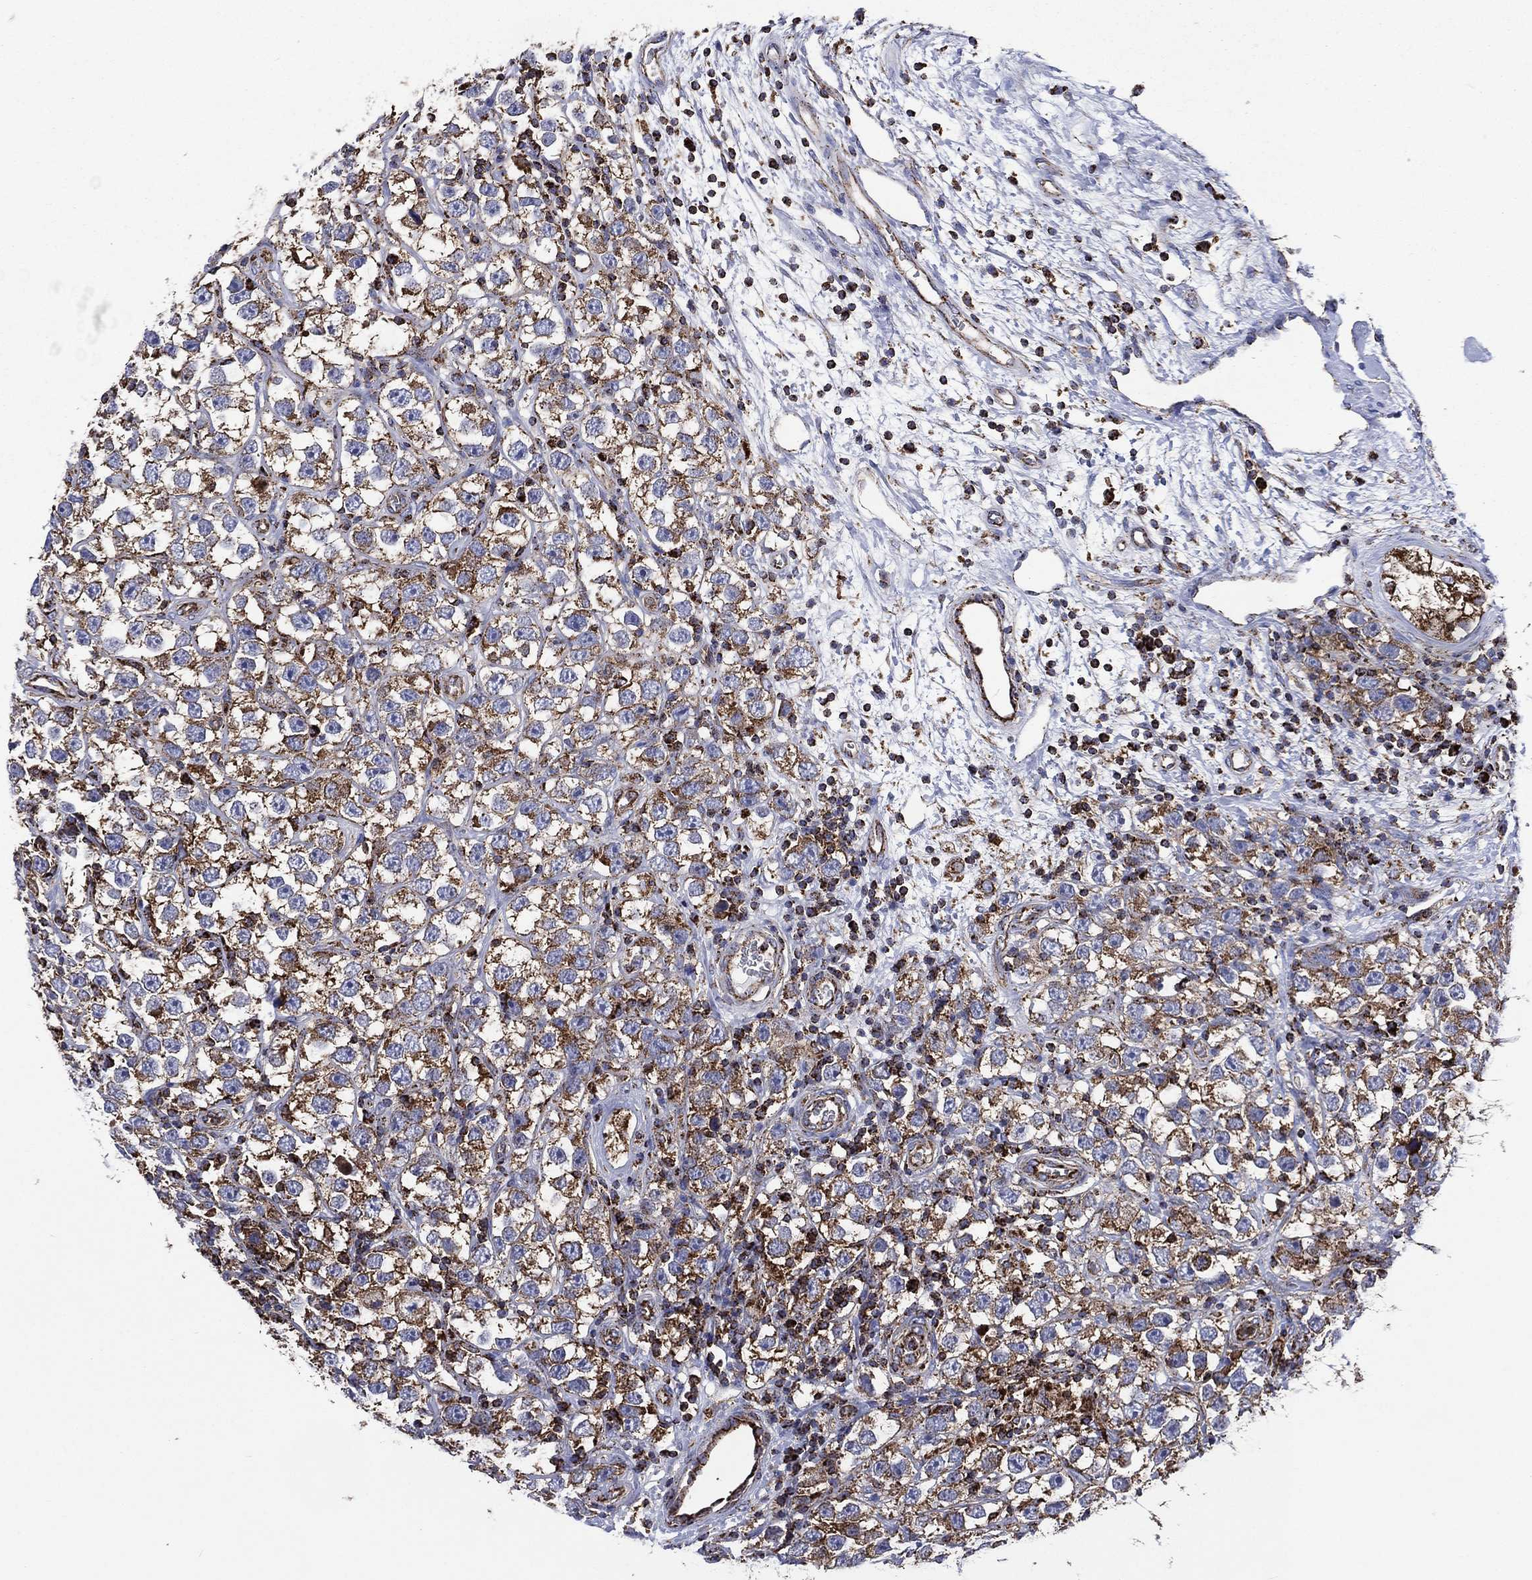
{"staining": {"intensity": "strong", "quantity": ">75%", "location": "cytoplasmic/membranous"}, "tissue": "testis cancer", "cell_type": "Tumor cells", "image_type": "cancer", "snomed": [{"axis": "morphology", "description": "Seminoma, NOS"}, {"axis": "topography", "description": "Testis"}], "caption": "Strong cytoplasmic/membranous expression for a protein is seen in about >75% of tumor cells of testis seminoma using immunohistochemistry (IHC).", "gene": "ANKRD37", "patient": {"sex": "male", "age": 26}}